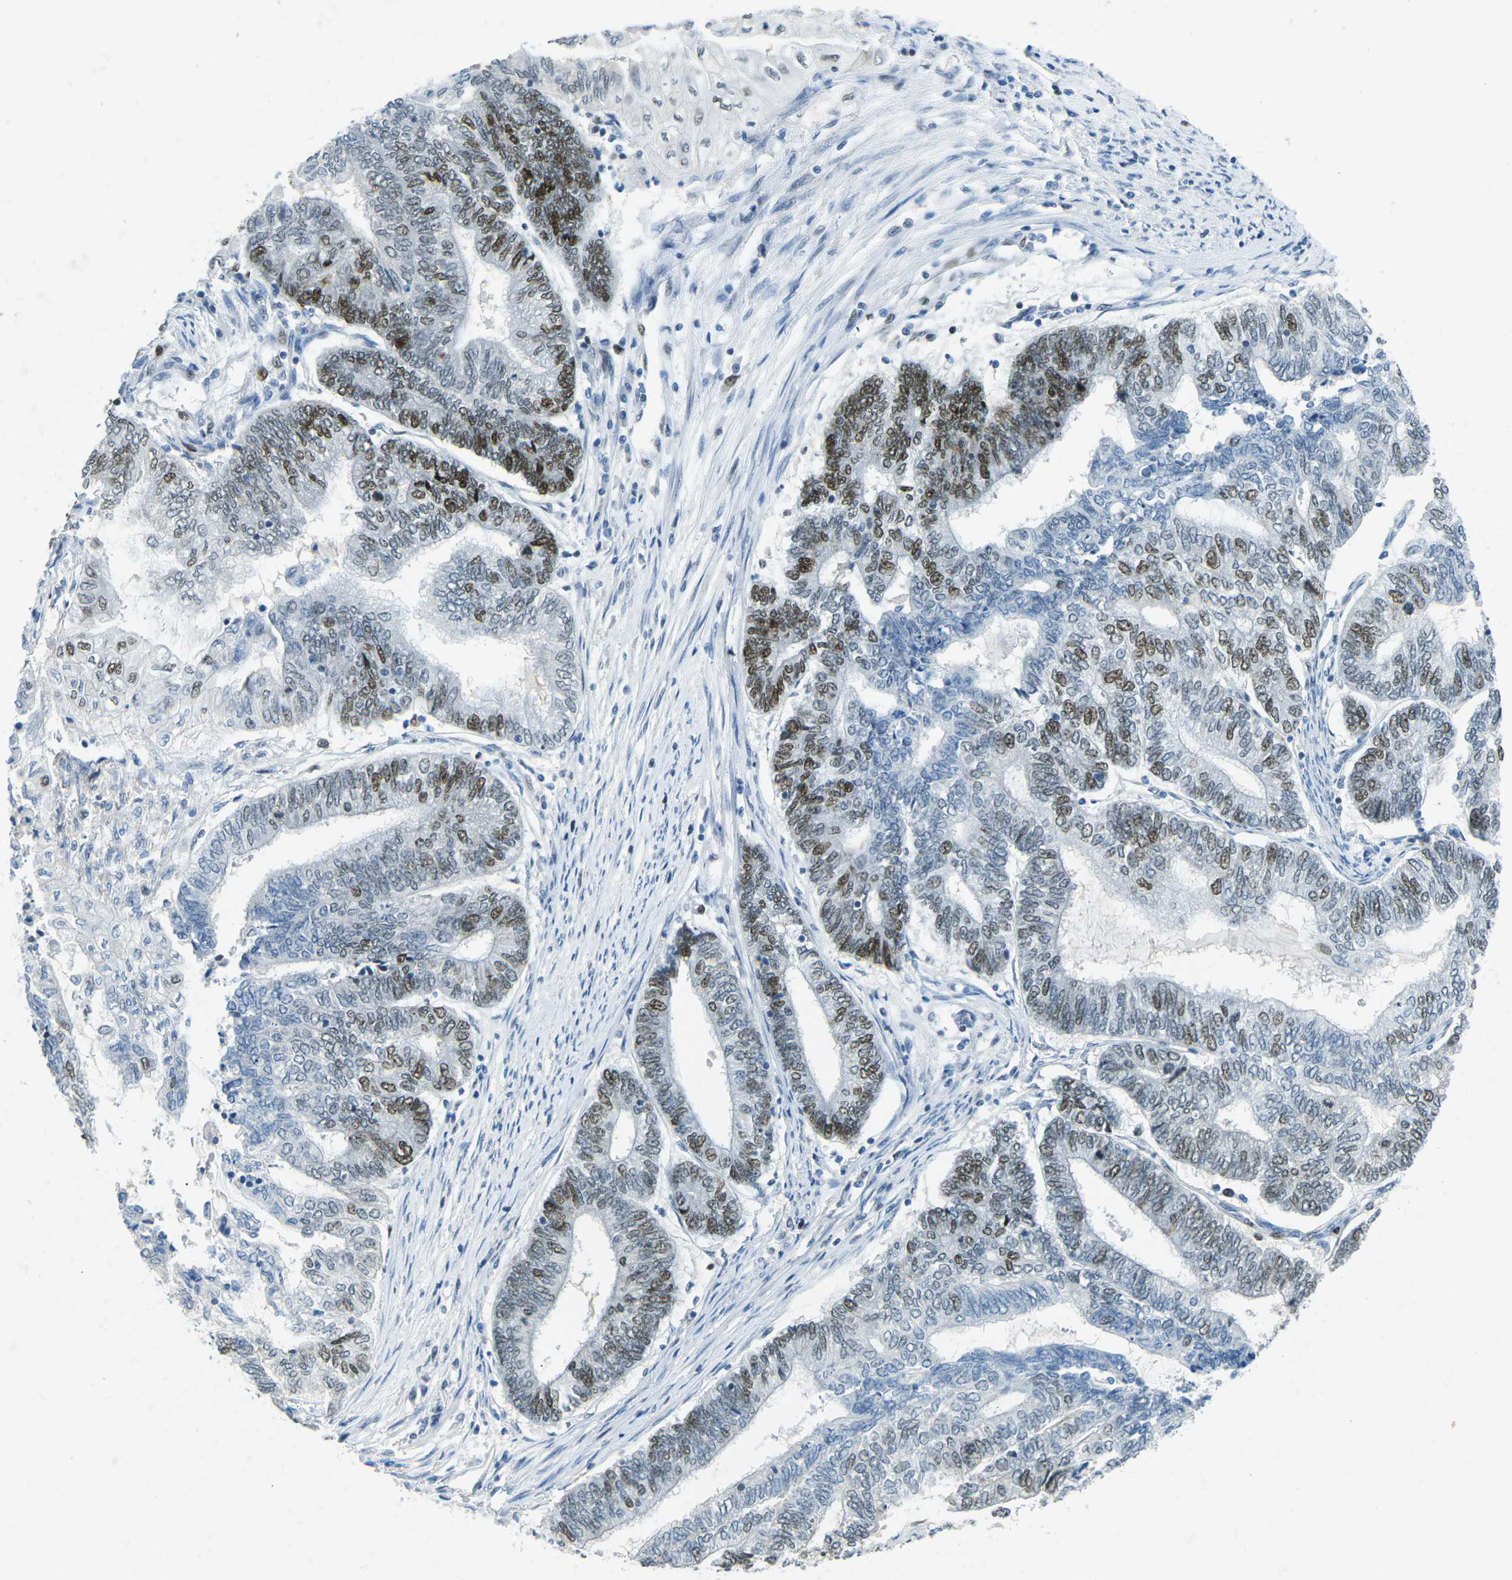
{"staining": {"intensity": "moderate", "quantity": ">75%", "location": "nuclear"}, "tissue": "endometrial cancer", "cell_type": "Tumor cells", "image_type": "cancer", "snomed": [{"axis": "morphology", "description": "Adenocarcinoma, NOS"}, {"axis": "topography", "description": "Uterus"}, {"axis": "topography", "description": "Endometrium"}], "caption": "Protein staining of endometrial adenocarcinoma tissue exhibits moderate nuclear positivity in approximately >75% of tumor cells. The staining was performed using DAB (3,3'-diaminobenzidine) to visualize the protein expression in brown, while the nuclei were stained in blue with hematoxylin (Magnification: 20x).", "gene": "RB1", "patient": {"sex": "female", "age": 70}}